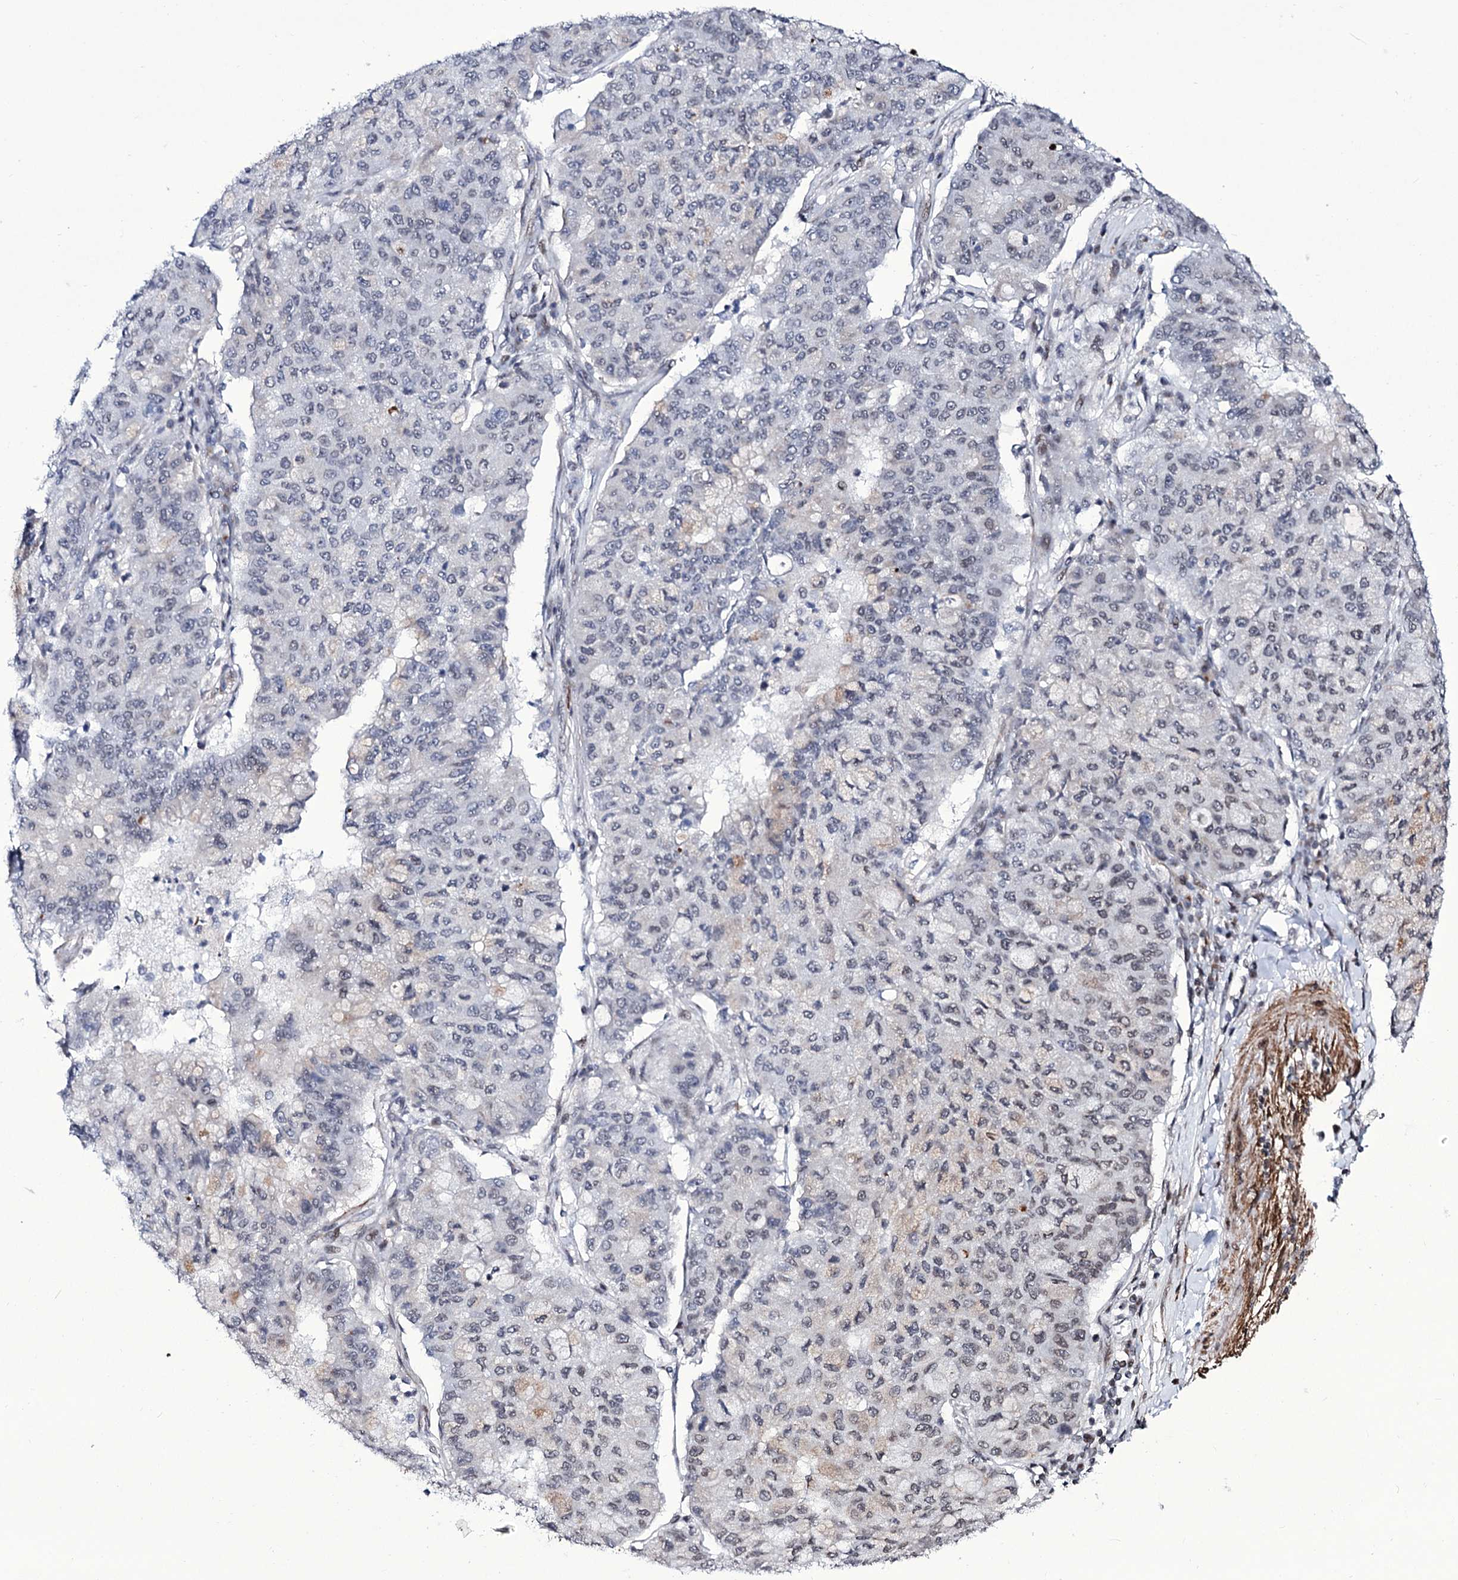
{"staining": {"intensity": "negative", "quantity": "none", "location": "none"}, "tissue": "lung cancer", "cell_type": "Tumor cells", "image_type": "cancer", "snomed": [{"axis": "morphology", "description": "Squamous cell carcinoma, NOS"}, {"axis": "topography", "description": "Lung"}], "caption": "A photomicrograph of squamous cell carcinoma (lung) stained for a protein demonstrates no brown staining in tumor cells.", "gene": "ZC3H12C", "patient": {"sex": "male", "age": 74}}